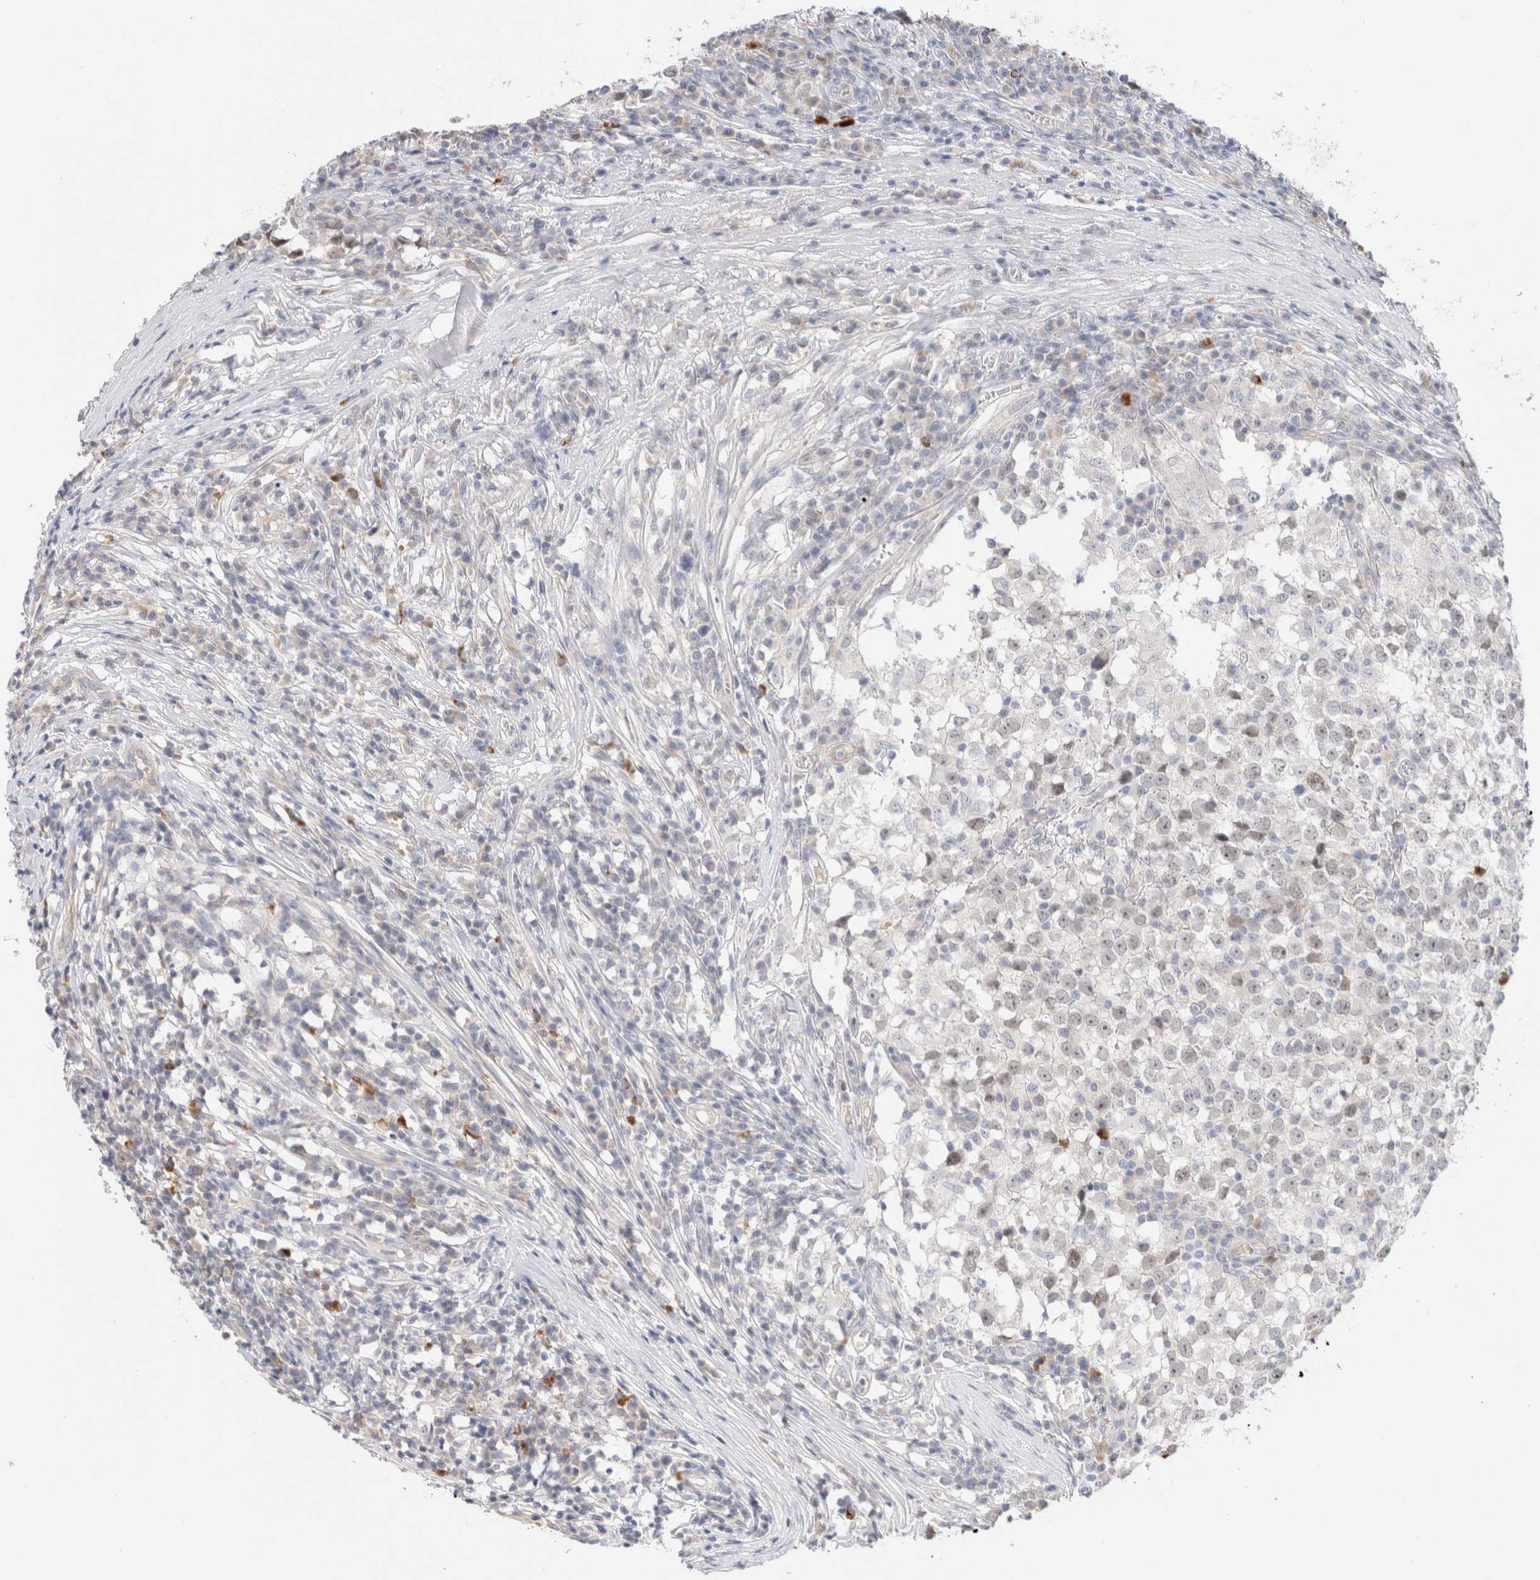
{"staining": {"intensity": "negative", "quantity": "none", "location": "none"}, "tissue": "testis cancer", "cell_type": "Tumor cells", "image_type": "cancer", "snomed": [{"axis": "morphology", "description": "Seminoma, NOS"}, {"axis": "topography", "description": "Testis"}], "caption": "Immunohistochemical staining of seminoma (testis) reveals no significant positivity in tumor cells.", "gene": "SPRTN", "patient": {"sex": "male", "age": 65}}